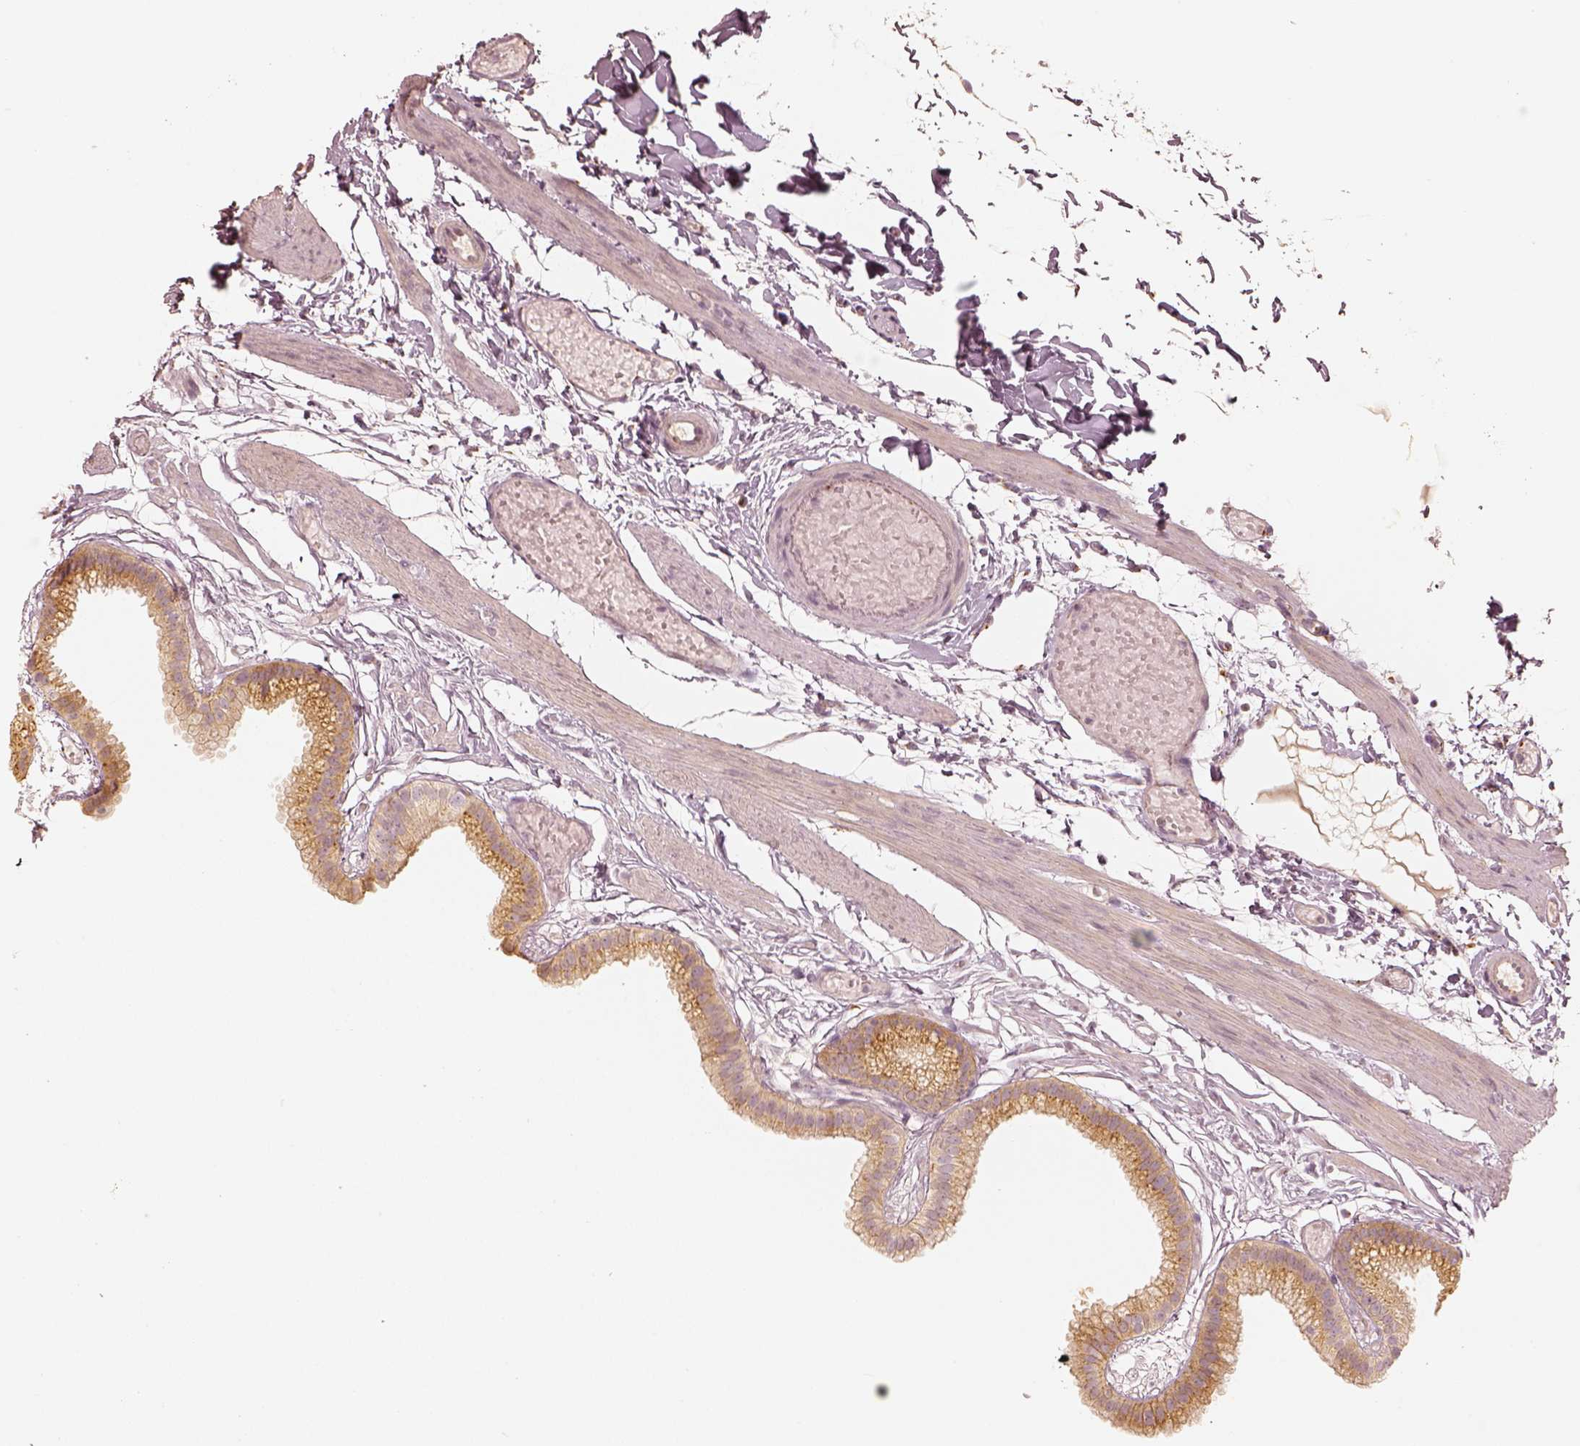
{"staining": {"intensity": "moderate", "quantity": ">75%", "location": "cytoplasmic/membranous"}, "tissue": "gallbladder", "cell_type": "Glandular cells", "image_type": "normal", "snomed": [{"axis": "morphology", "description": "Normal tissue, NOS"}, {"axis": "topography", "description": "Gallbladder"}], "caption": "The histopathology image exhibits a brown stain indicating the presence of a protein in the cytoplasmic/membranous of glandular cells in gallbladder. Nuclei are stained in blue.", "gene": "GORASP2", "patient": {"sex": "female", "age": 45}}